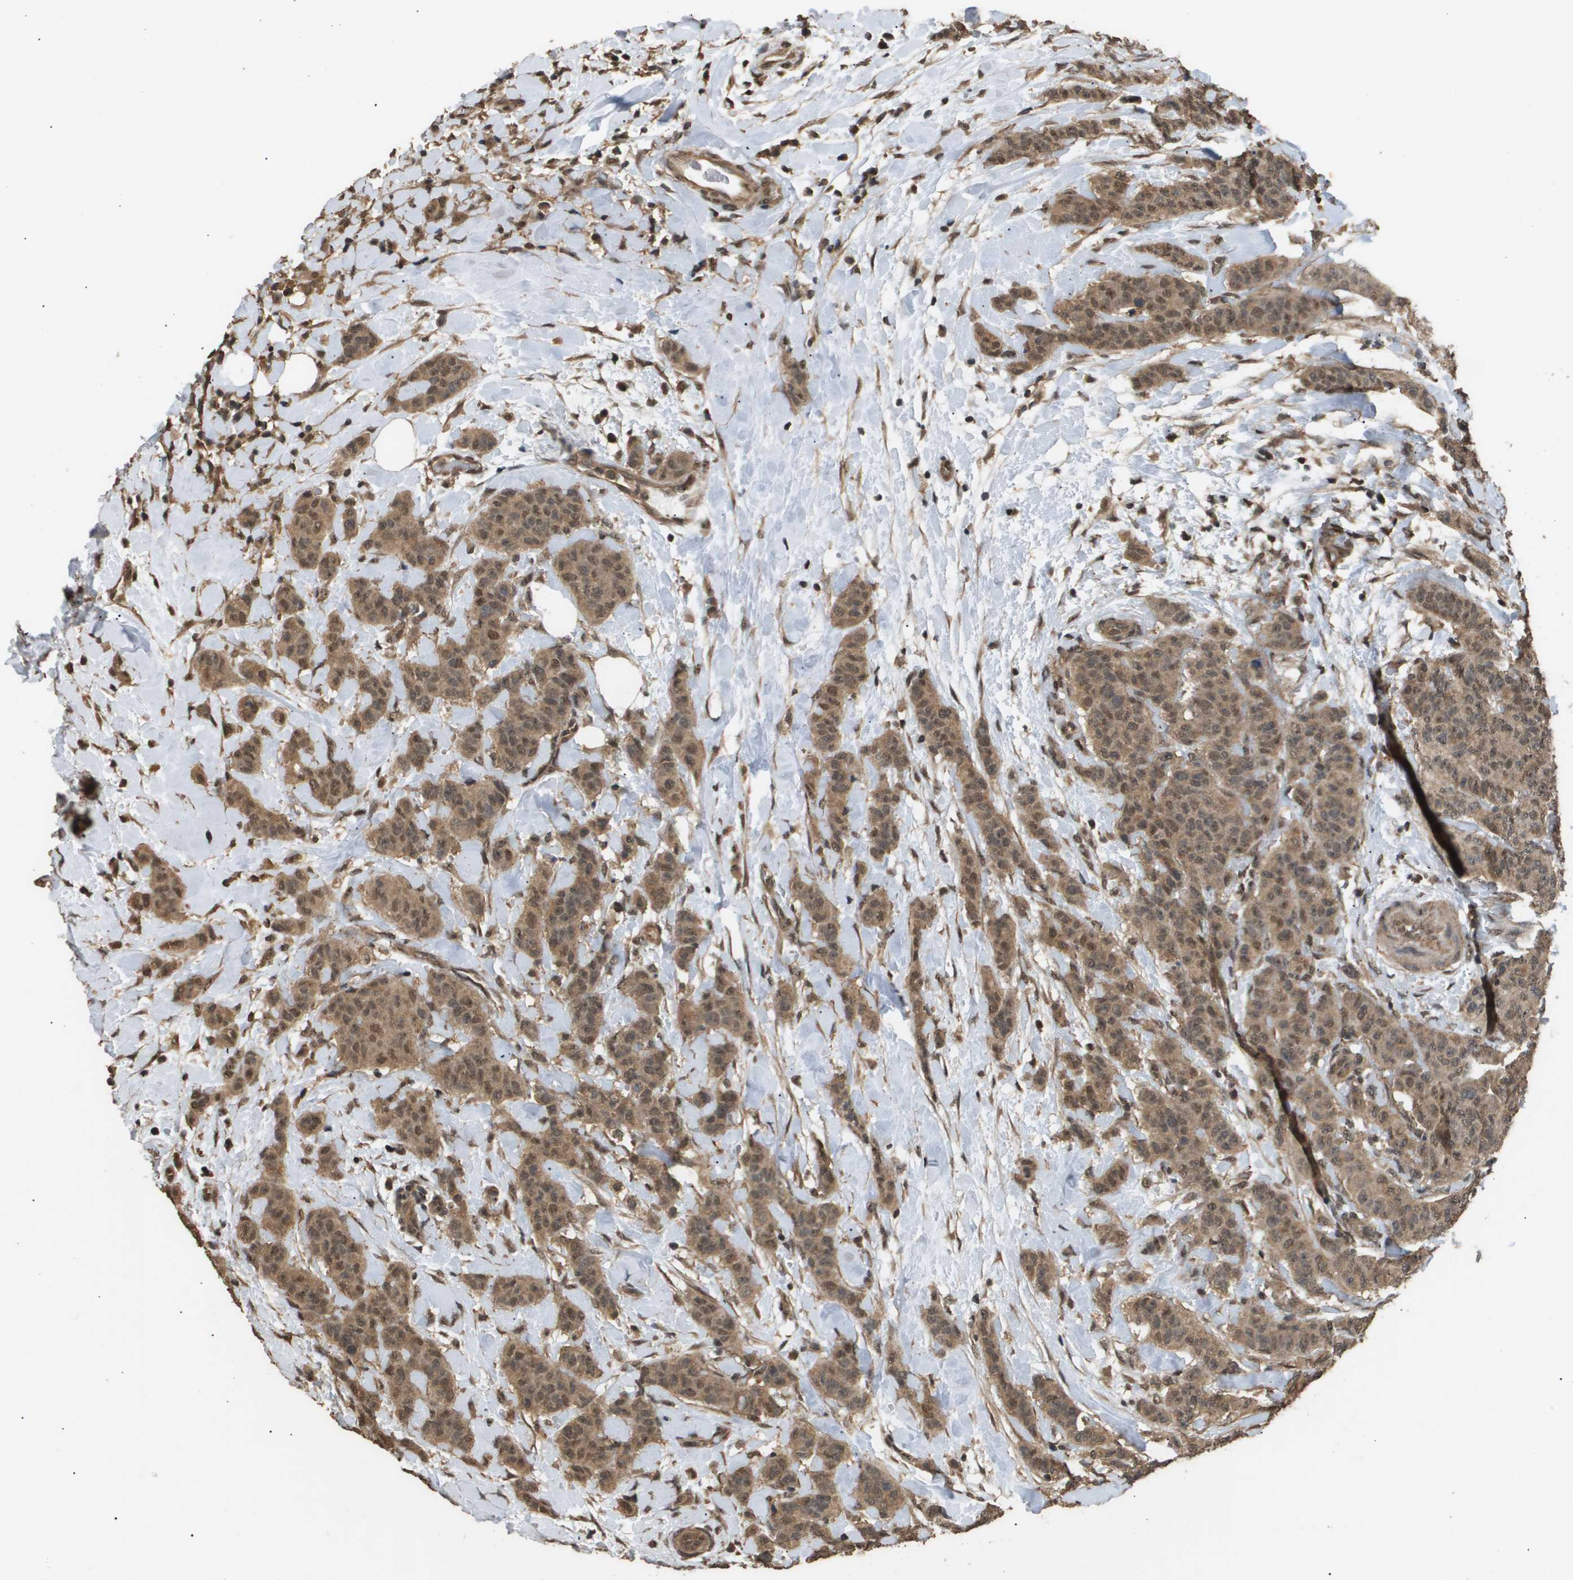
{"staining": {"intensity": "moderate", "quantity": ">75%", "location": "cytoplasmic/membranous,nuclear"}, "tissue": "breast cancer", "cell_type": "Tumor cells", "image_type": "cancer", "snomed": [{"axis": "morphology", "description": "Normal tissue, NOS"}, {"axis": "morphology", "description": "Duct carcinoma"}, {"axis": "topography", "description": "Breast"}], "caption": "Immunohistochemistry micrograph of breast cancer stained for a protein (brown), which displays medium levels of moderate cytoplasmic/membranous and nuclear staining in approximately >75% of tumor cells.", "gene": "ING1", "patient": {"sex": "female", "age": 40}}